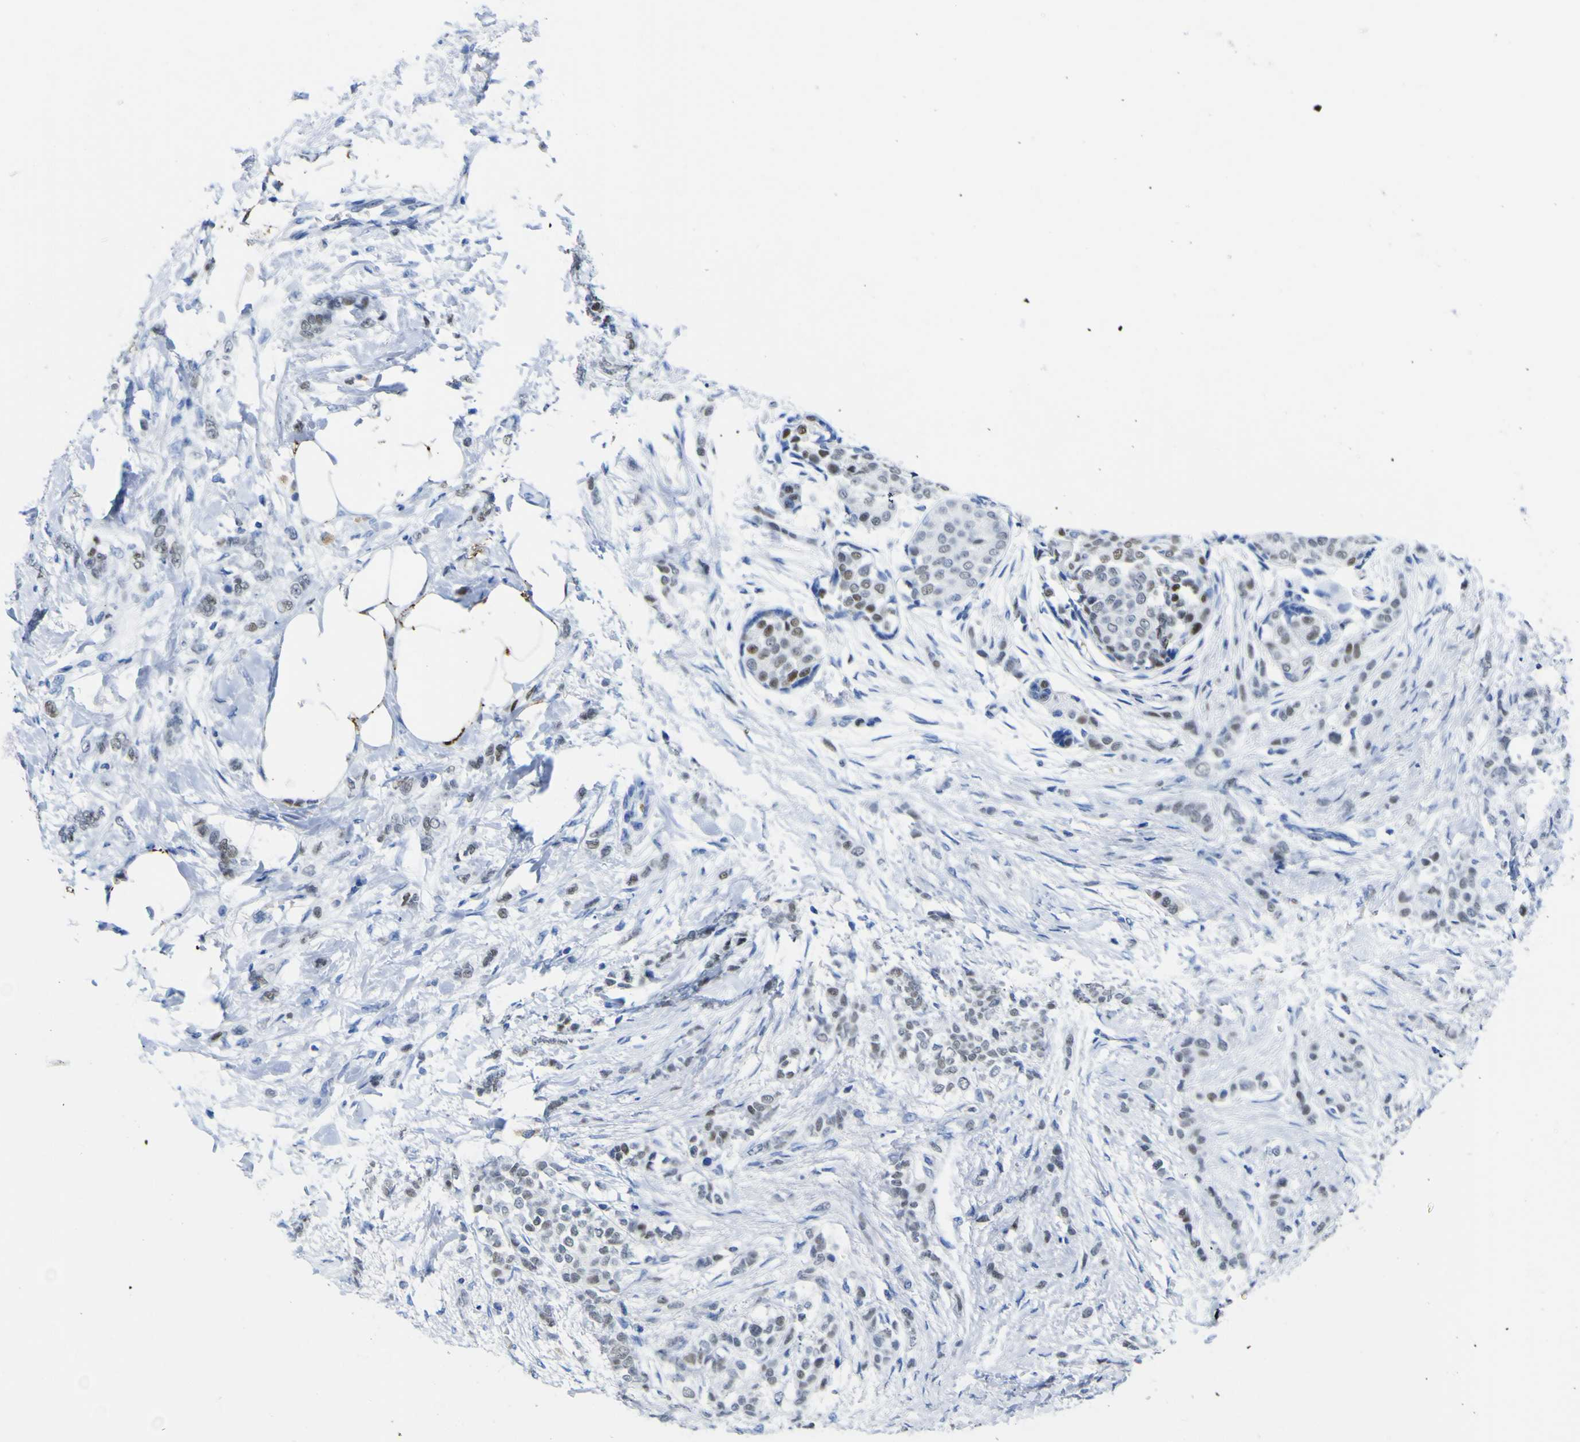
{"staining": {"intensity": "negative", "quantity": "none", "location": "none"}, "tissue": "breast cancer", "cell_type": "Tumor cells", "image_type": "cancer", "snomed": [{"axis": "morphology", "description": "Lobular carcinoma, in situ"}, {"axis": "morphology", "description": "Lobular carcinoma"}, {"axis": "topography", "description": "Breast"}], "caption": "Photomicrograph shows no protein positivity in tumor cells of breast cancer (lobular carcinoma) tissue. (DAB IHC, high magnification).", "gene": "DACH1", "patient": {"sex": "female", "age": 41}}